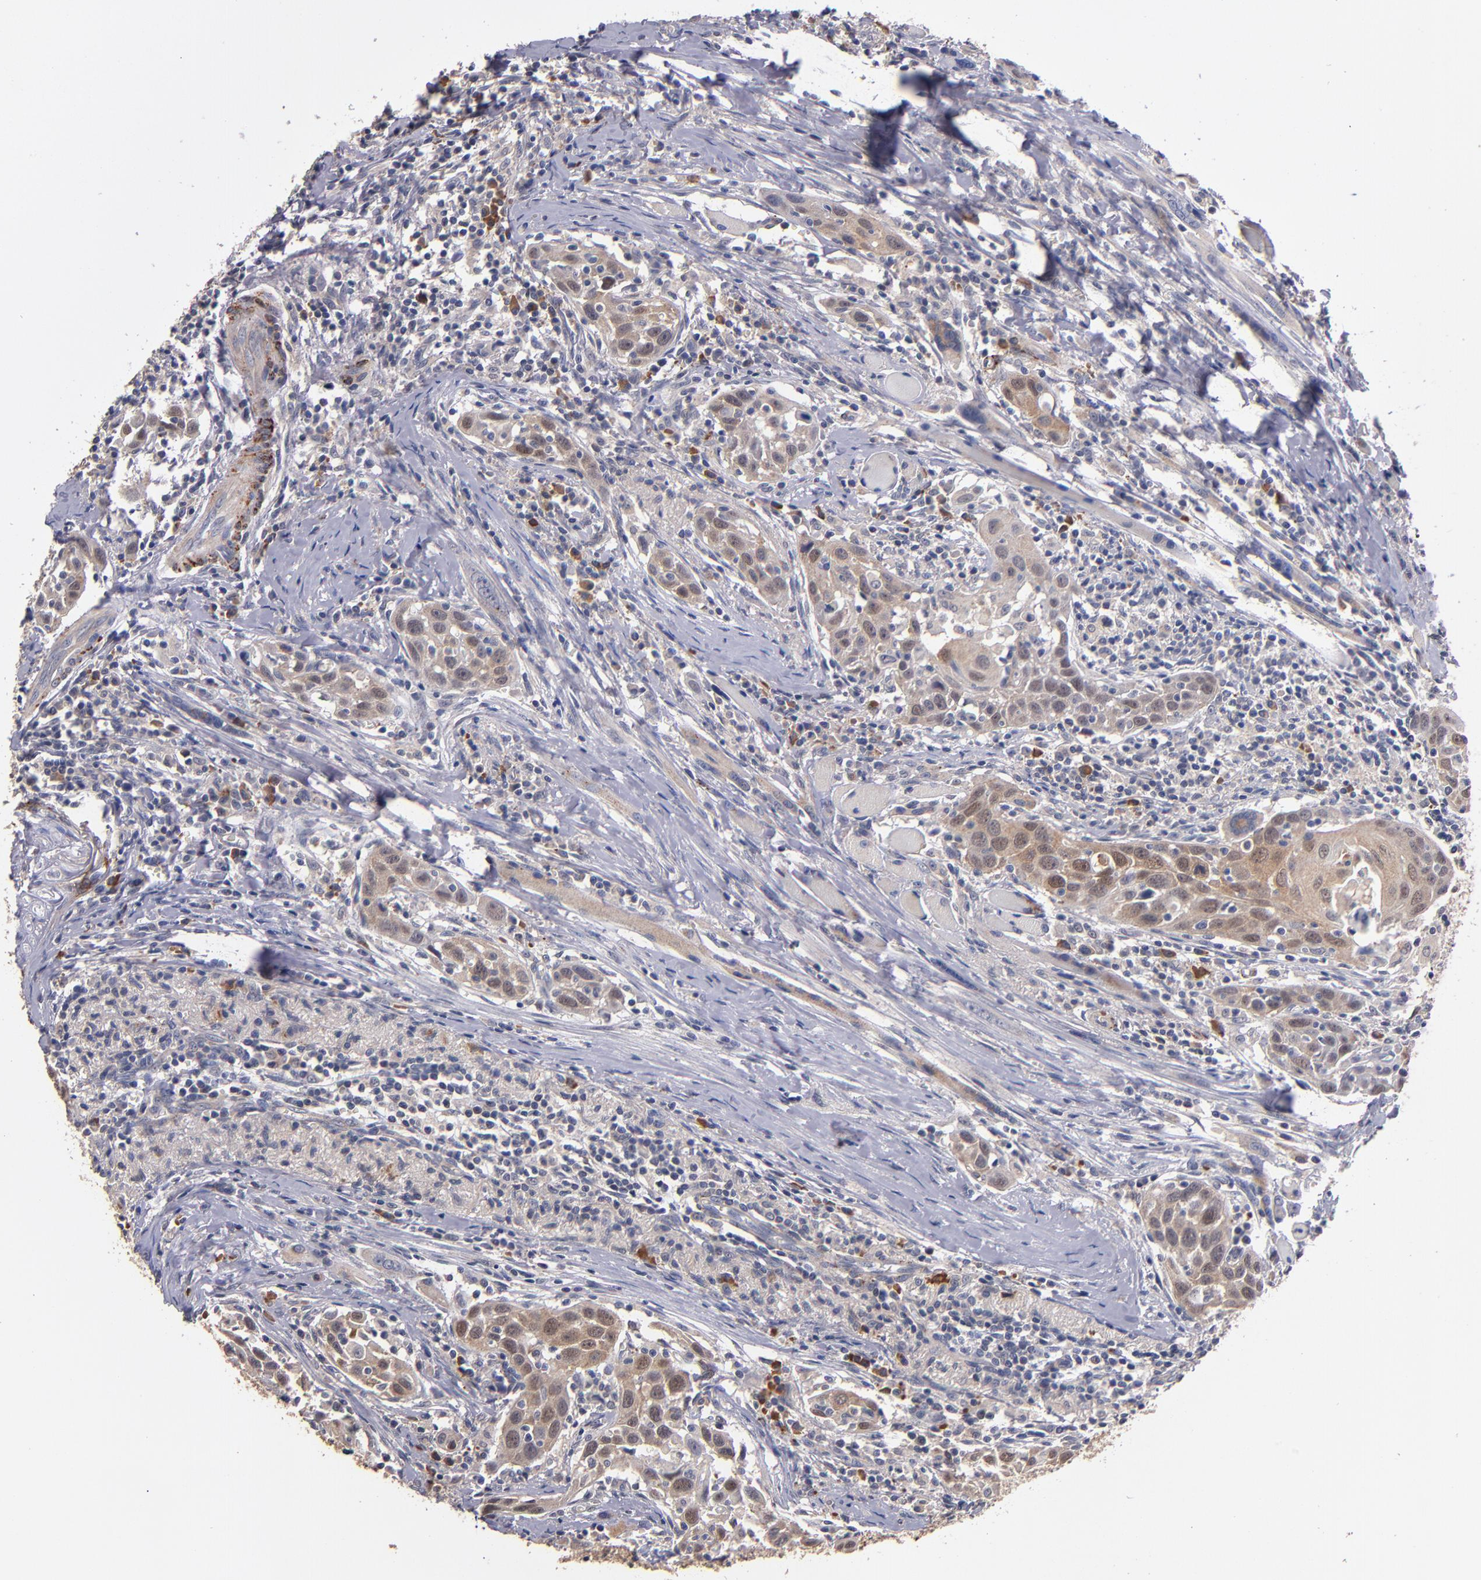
{"staining": {"intensity": "weak", "quantity": ">75%", "location": "cytoplasmic/membranous"}, "tissue": "head and neck cancer", "cell_type": "Tumor cells", "image_type": "cancer", "snomed": [{"axis": "morphology", "description": "Squamous cell carcinoma, NOS"}, {"axis": "topography", "description": "Oral tissue"}, {"axis": "topography", "description": "Head-Neck"}], "caption": "DAB immunohistochemical staining of head and neck cancer exhibits weak cytoplasmic/membranous protein positivity in about >75% of tumor cells.", "gene": "TTLL12", "patient": {"sex": "female", "age": 50}}